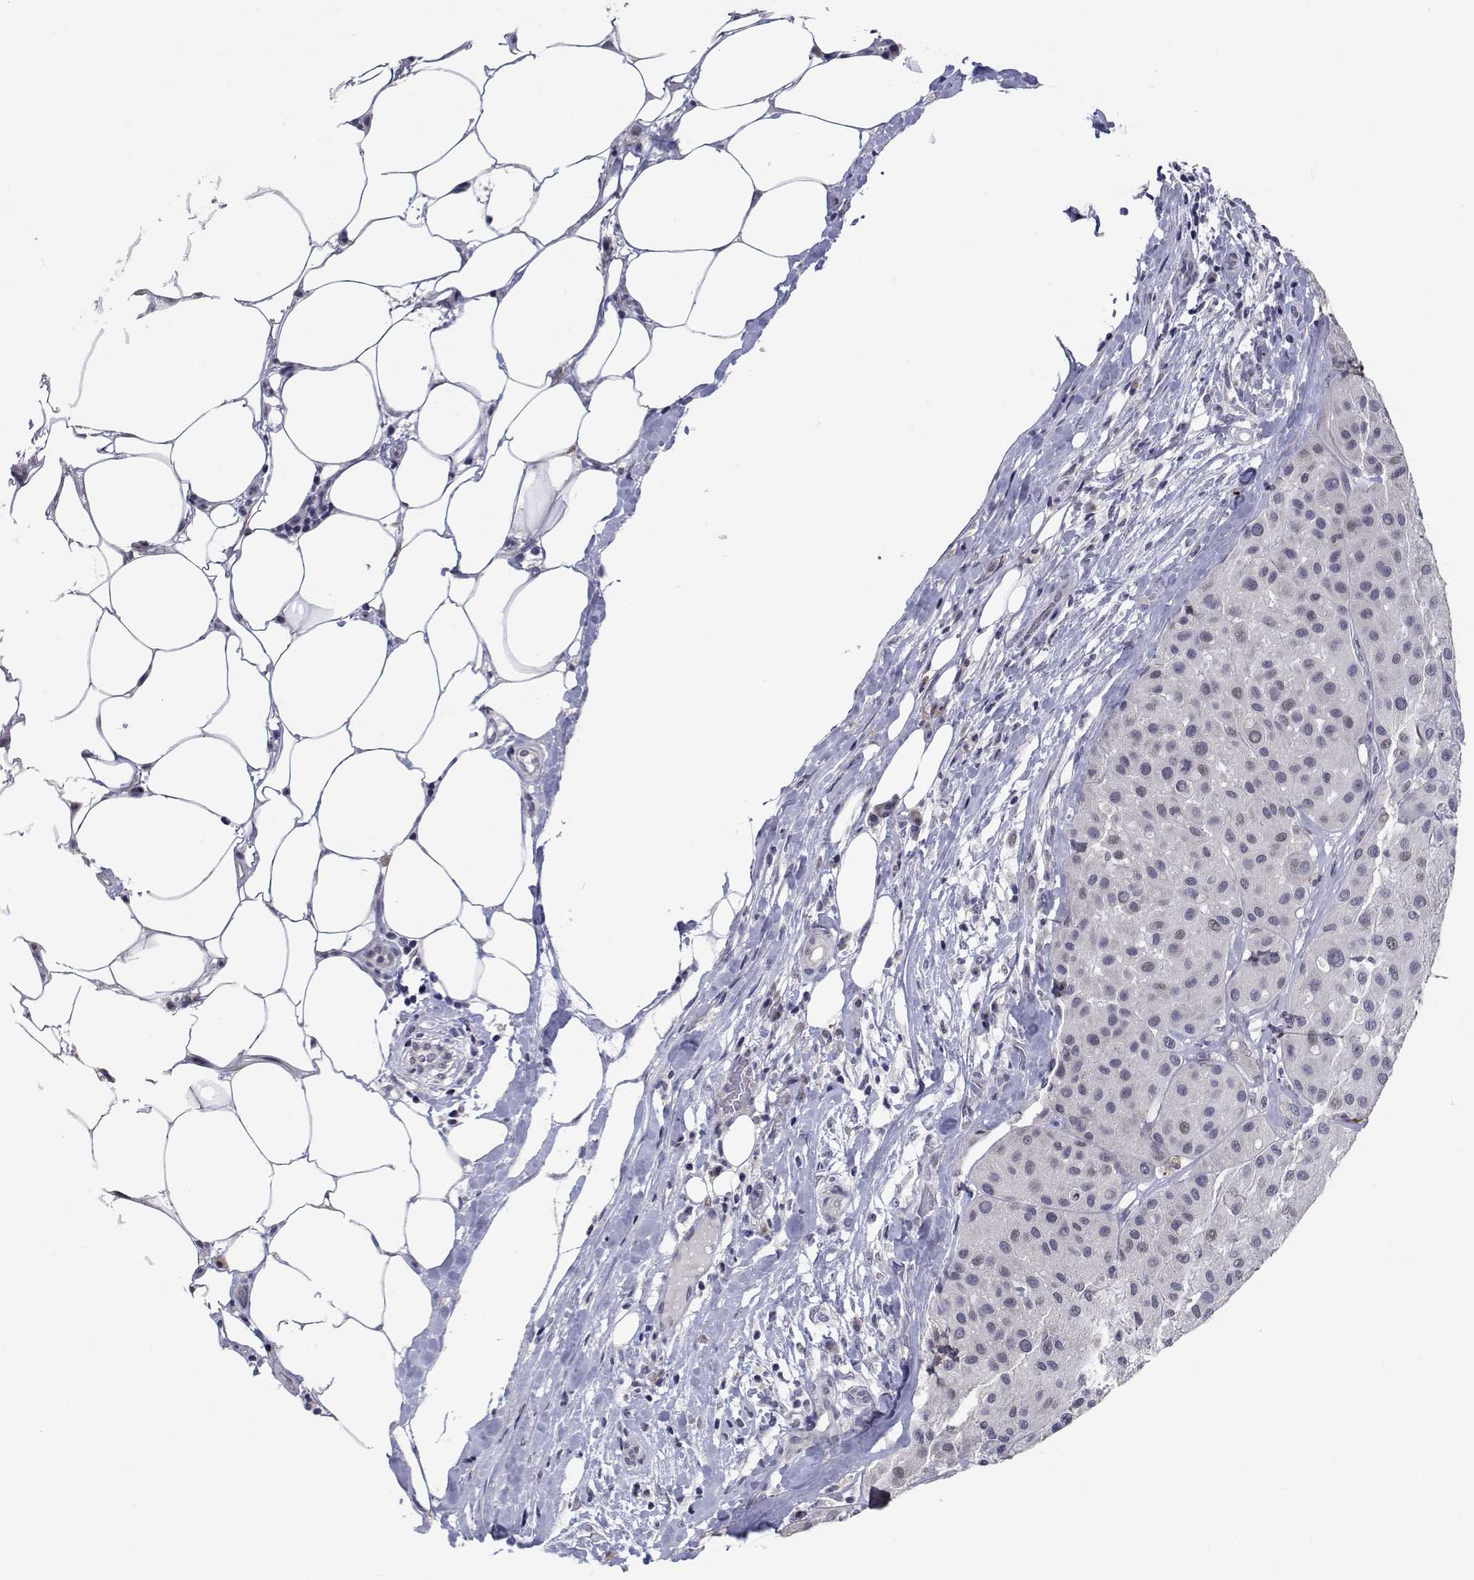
{"staining": {"intensity": "negative", "quantity": "none", "location": "none"}, "tissue": "melanoma", "cell_type": "Tumor cells", "image_type": "cancer", "snomed": [{"axis": "morphology", "description": "Malignant melanoma, Metastatic site"}, {"axis": "topography", "description": "Smooth muscle"}], "caption": "A high-resolution image shows immunohistochemistry staining of malignant melanoma (metastatic site), which reveals no significant expression in tumor cells.", "gene": "RBPJL", "patient": {"sex": "male", "age": 41}}